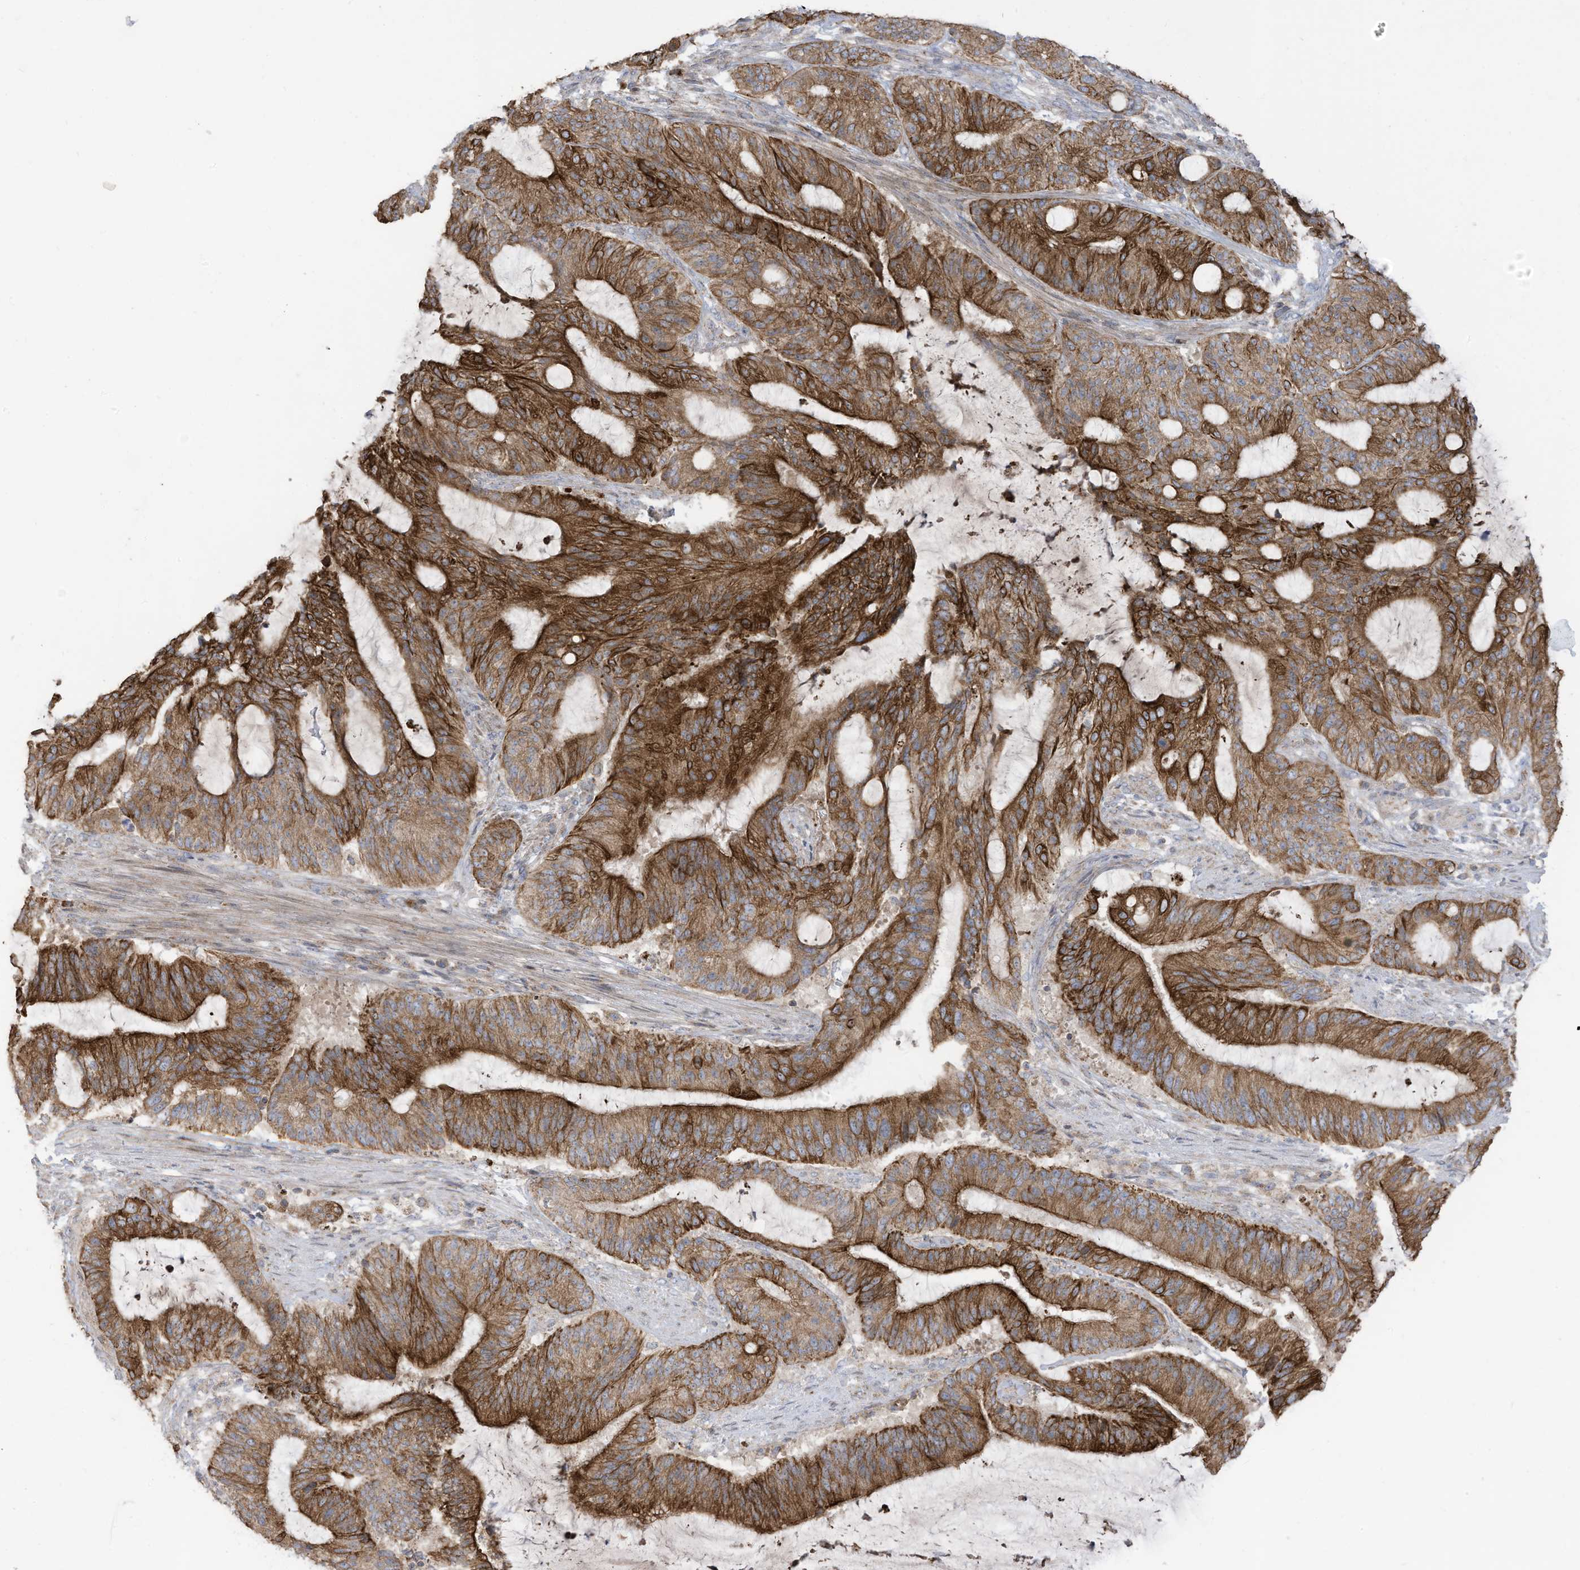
{"staining": {"intensity": "strong", "quantity": ">75%", "location": "cytoplasmic/membranous"}, "tissue": "liver cancer", "cell_type": "Tumor cells", "image_type": "cancer", "snomed": [{"axis": "morphology", "description": "Normal tissue, NOS"}, {"axis": "morphology", "description": "Cholangiocarcinoma"}, {"axis": "topography", "description": "Liver"}, {"axis": "topography", "description": "Peripheral nerve tissue"}], "caption": "This is a photomicrograph of immunohistochemistry (IHC) staining of liver cancer (cholangiocarcinoma), which shows strong positivity in the cytoplasmic/membranous of tumor cells.", "gene": "CGAS", "patient": {"sex": "female", "age": 73}}